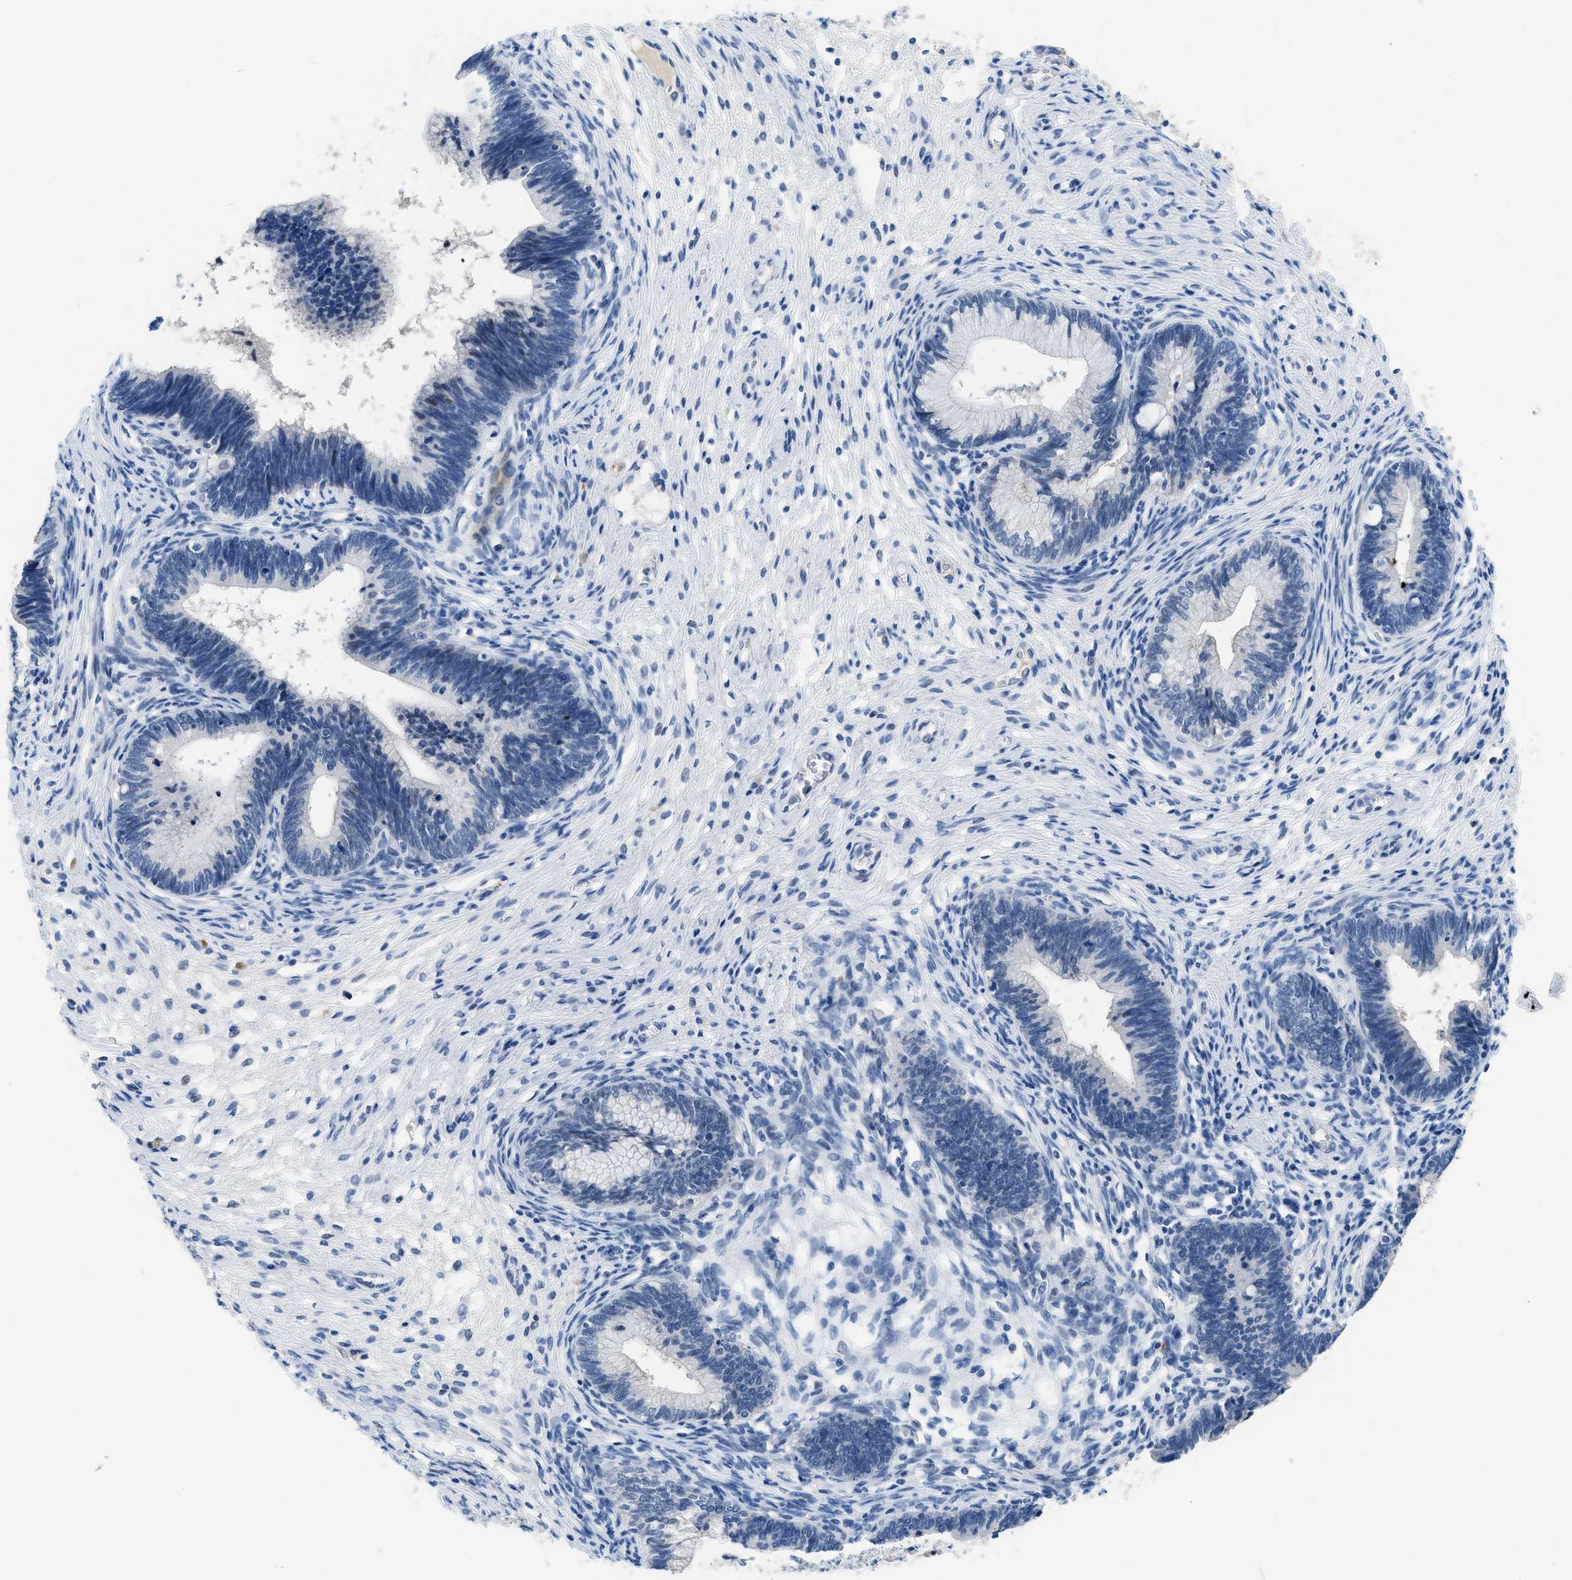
{"staining": {"intensity": "negative", "quantity": "none", "location": "none"}, "tissue": "cervical cancer", "cell_type": "Tumor cells", "image_type": "cancer", "snomed": [{"axis": "morphology", "description": "Adenocarcinoma, NOS"}, {"axis": "topography", "description": "Cervix"}], "caption": "Tumor cells are negative for brown protein staining in adenocarcinoma (cervical).", "gene": "MBL2", "patient": {"sex": "female", "age": 44}}